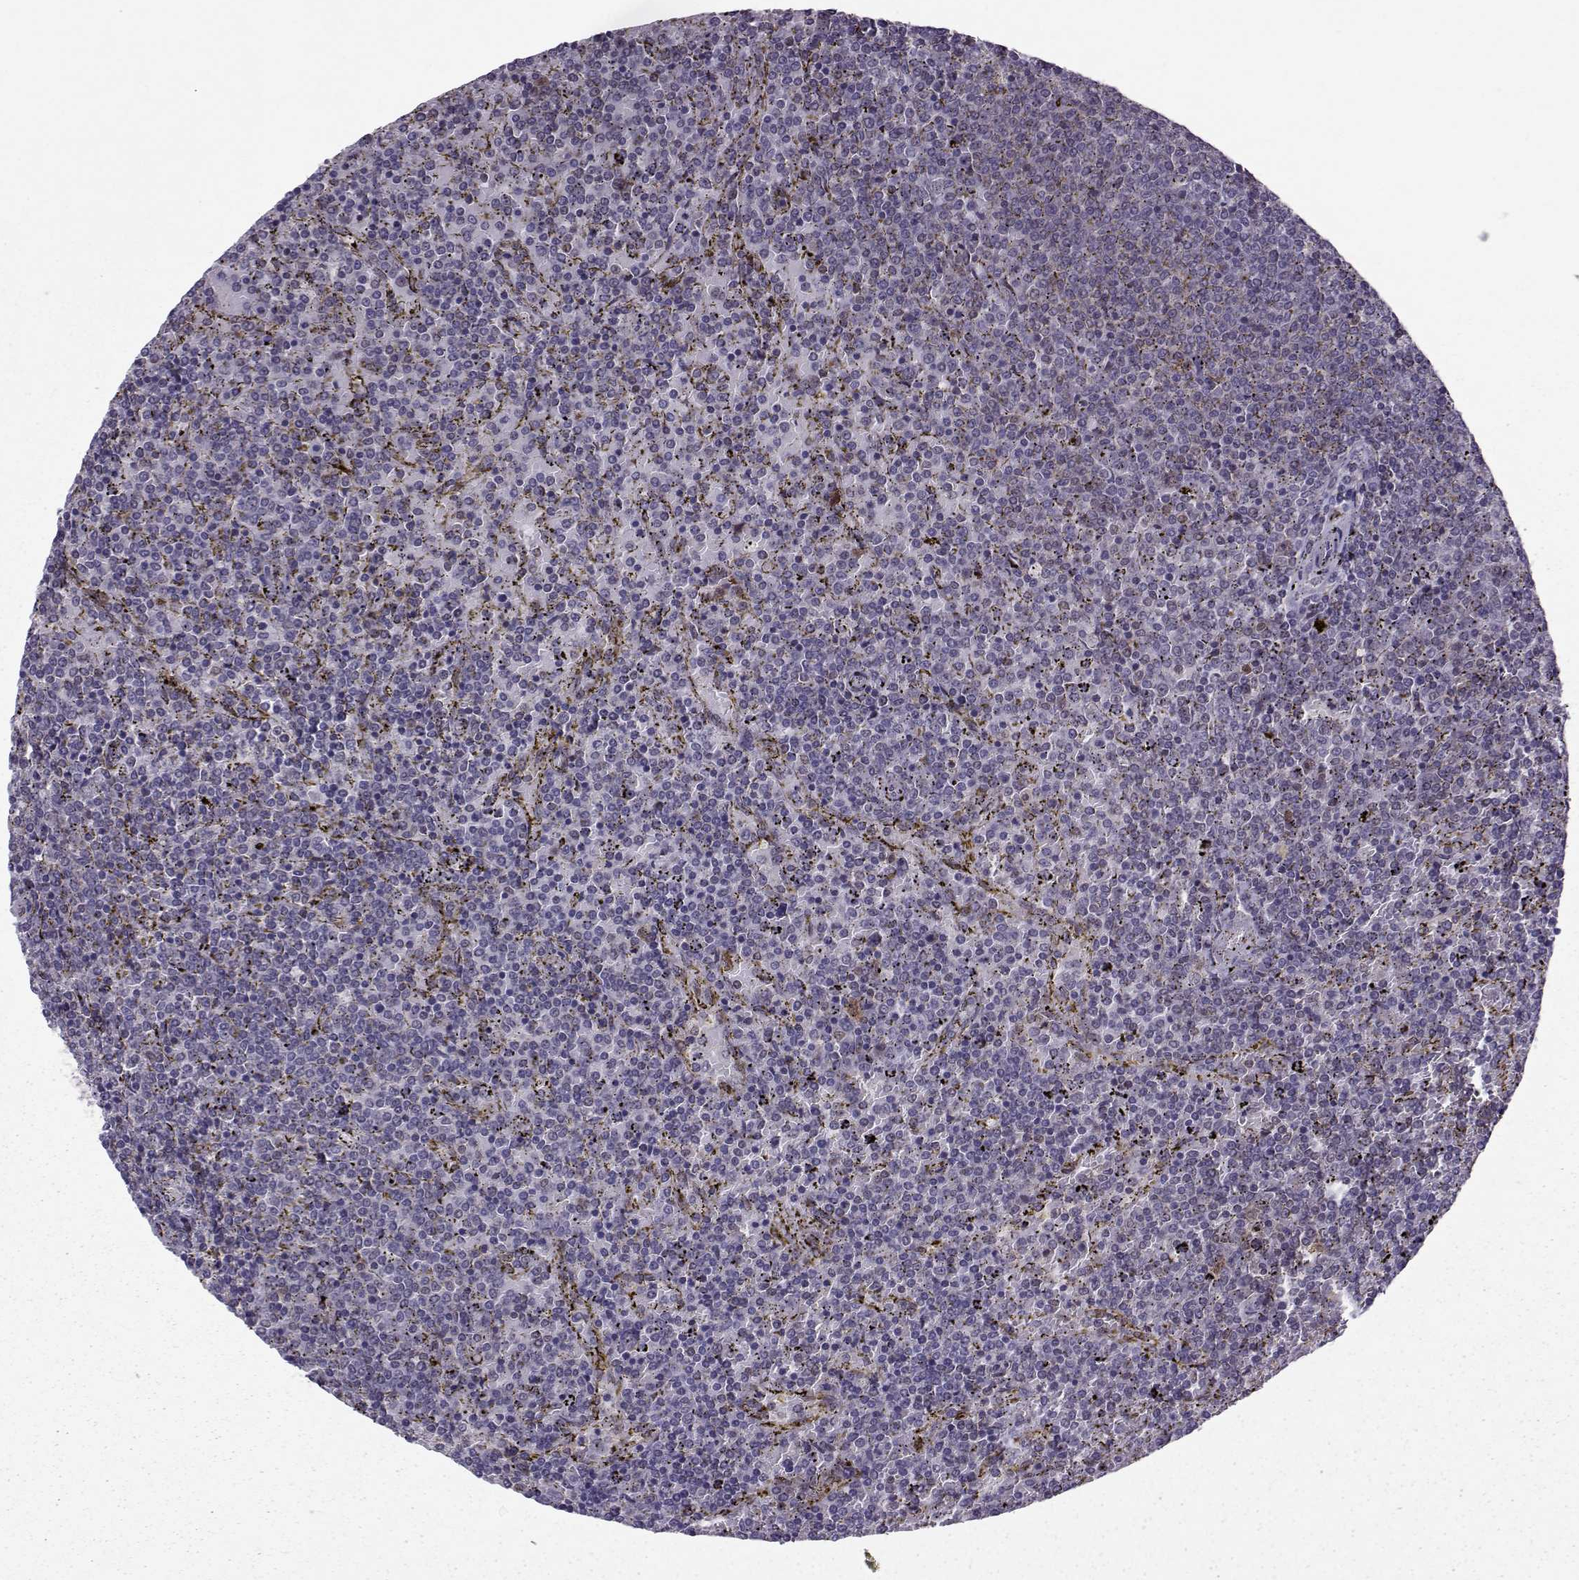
{"staining": {"intensity": "negative", "quantity": "none", "location": "none"}, "tissue": "lymphoma", "cell_type": "Tumor cells", "image_type": "cancer", "snomed": [{"axis": "morphology", "description": "Malignant lymphoma, non-Hodgkin's type, Low grade"}, {"axis": "topography", "description": "Spleen"}], "caption": "Immunohistochemical staining of malignant lymphoma, non-Hodgkin's type (low-grade) shows no significant staining in tumor cells. (DAB immunohistochemistry, high magnification).", "gene": "CDK4", "patient": {"sex": "female", "age": 77}}